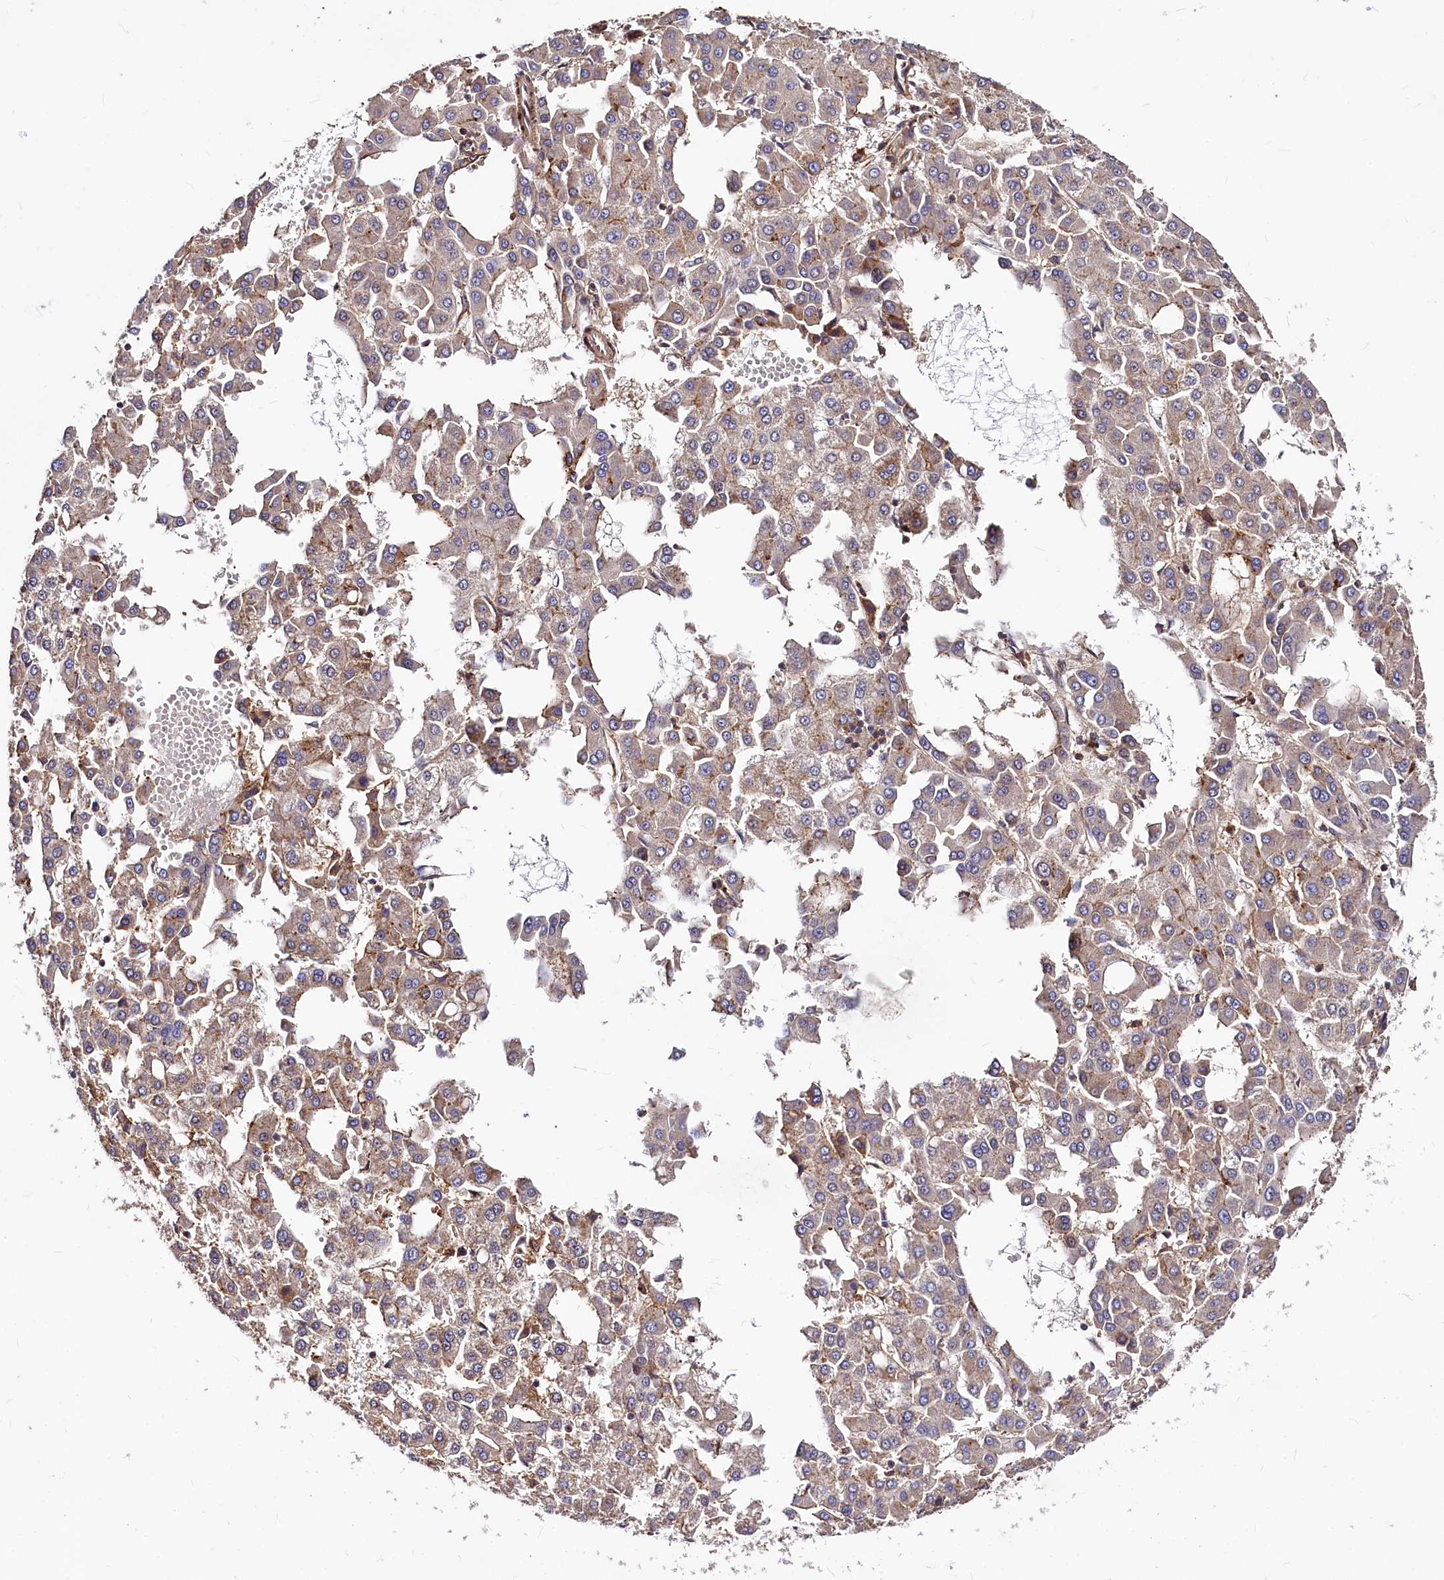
{"staining": {"intensity": "moderate", "quantity": "25%-75%", "location": "cytoplasmic/membranous"}, "tissue": "liver cancer", "cell_type": "Tumor cells", "image_type": "cancer", "snomed": [{"axis": "morphology", "description": "Carcinoma, Hepatocellular, NOS"}, {"axis": "topography", "description": "Liver"}], "caption": "Tumor cells demonstrate medium levels of moderate cytoplasmic/membranous staining in approximately 25%-75% of cells in liver cancer.", "gene": "ATG101", "patient": {"sex": "male", "age": 47}}